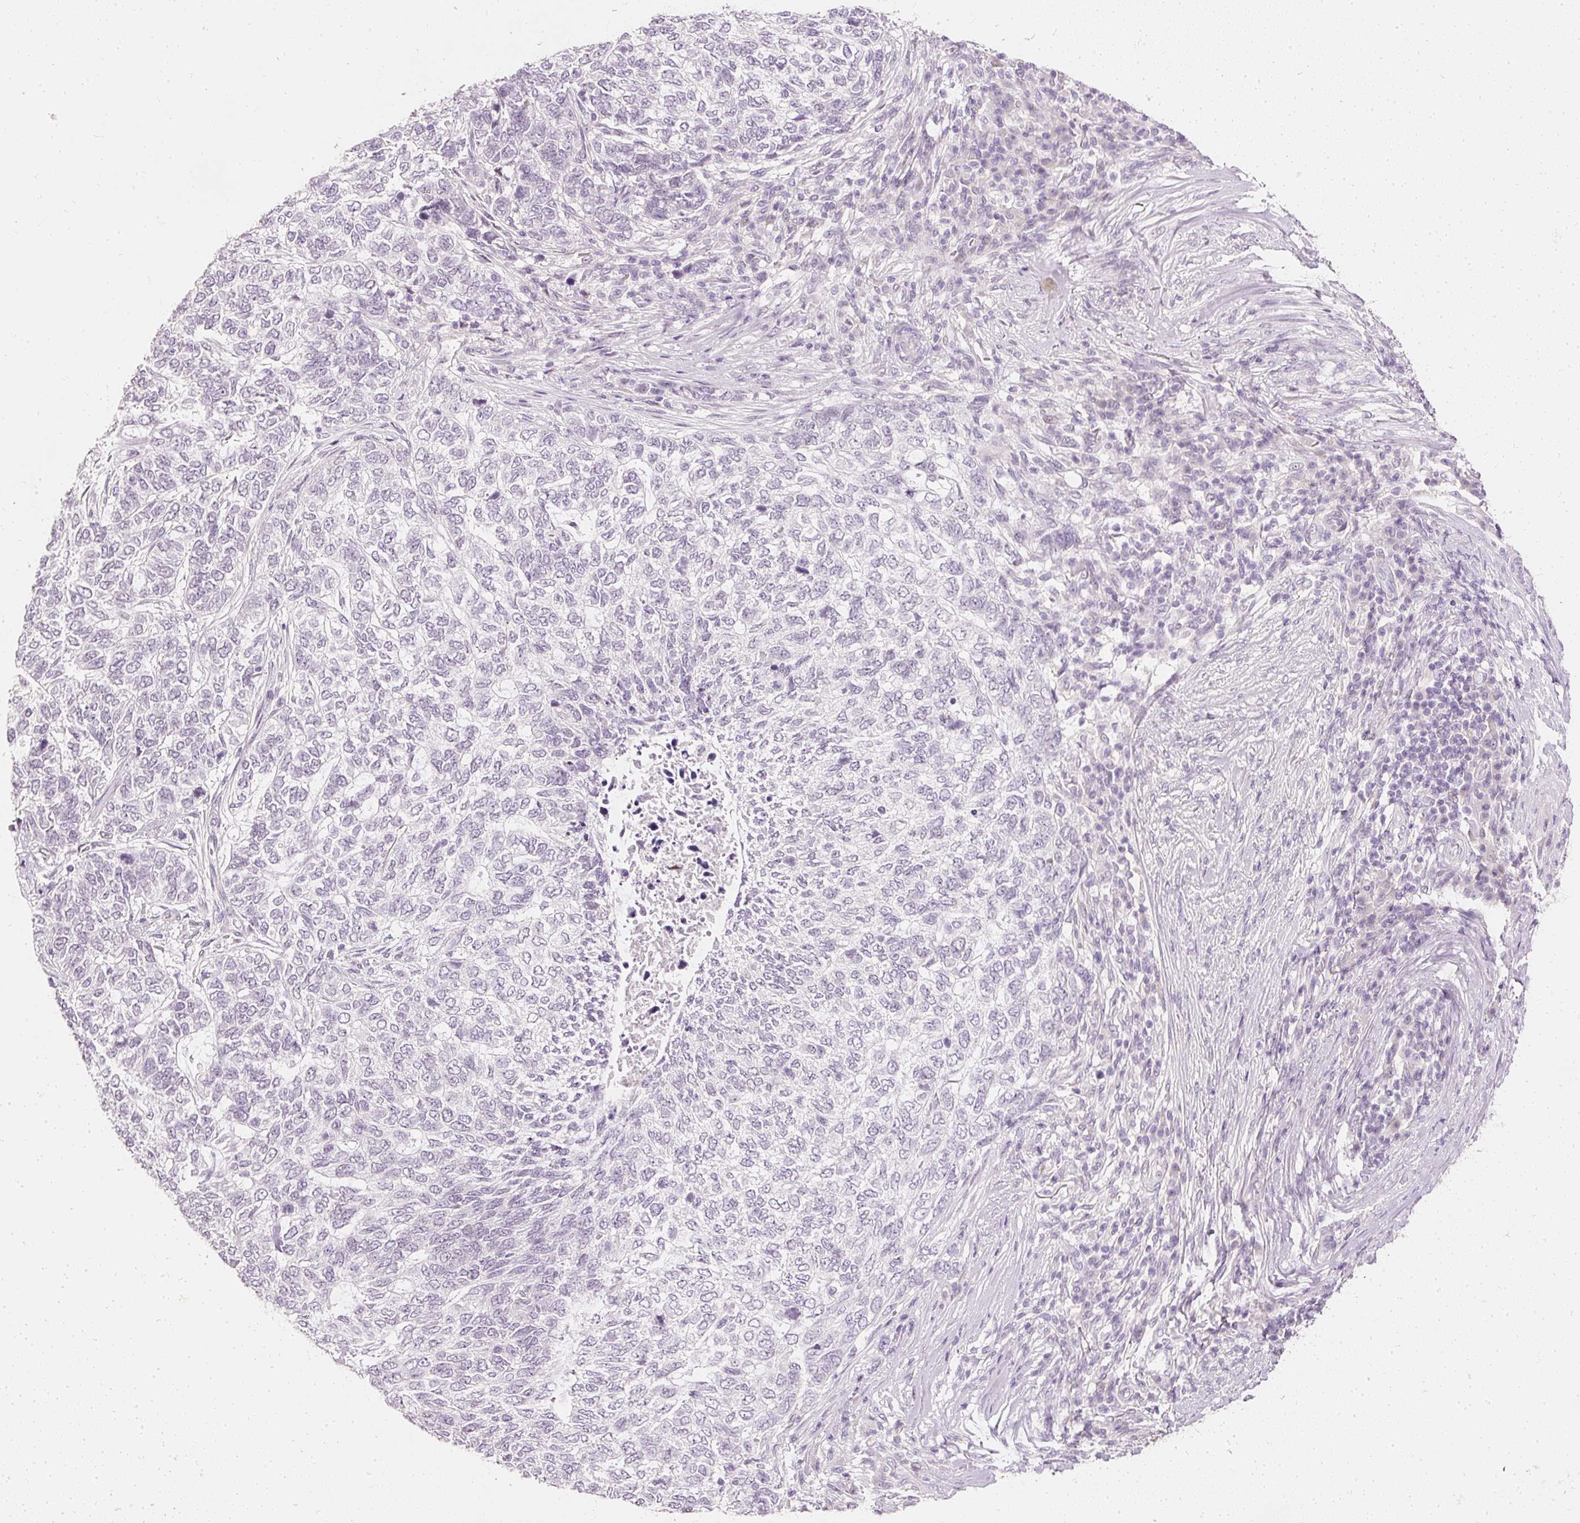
{"staining": {"intensity": "negative", "quantity": "none", "location": "none"}, "tissue": "skin cancer", "cell_type": "Tumor cells", "image_type": "cancer", "snomed": [{"axis": "morphology", "description": "Basal cell carcinoma"}, {"axis": "topography", "description": "Skin"}], "caption": "Immunohistochemistry of skin cancer shows no expression in tumor cells.", "gene": "ELAVL3", "patient": {"sex": "female", "age": 65}}